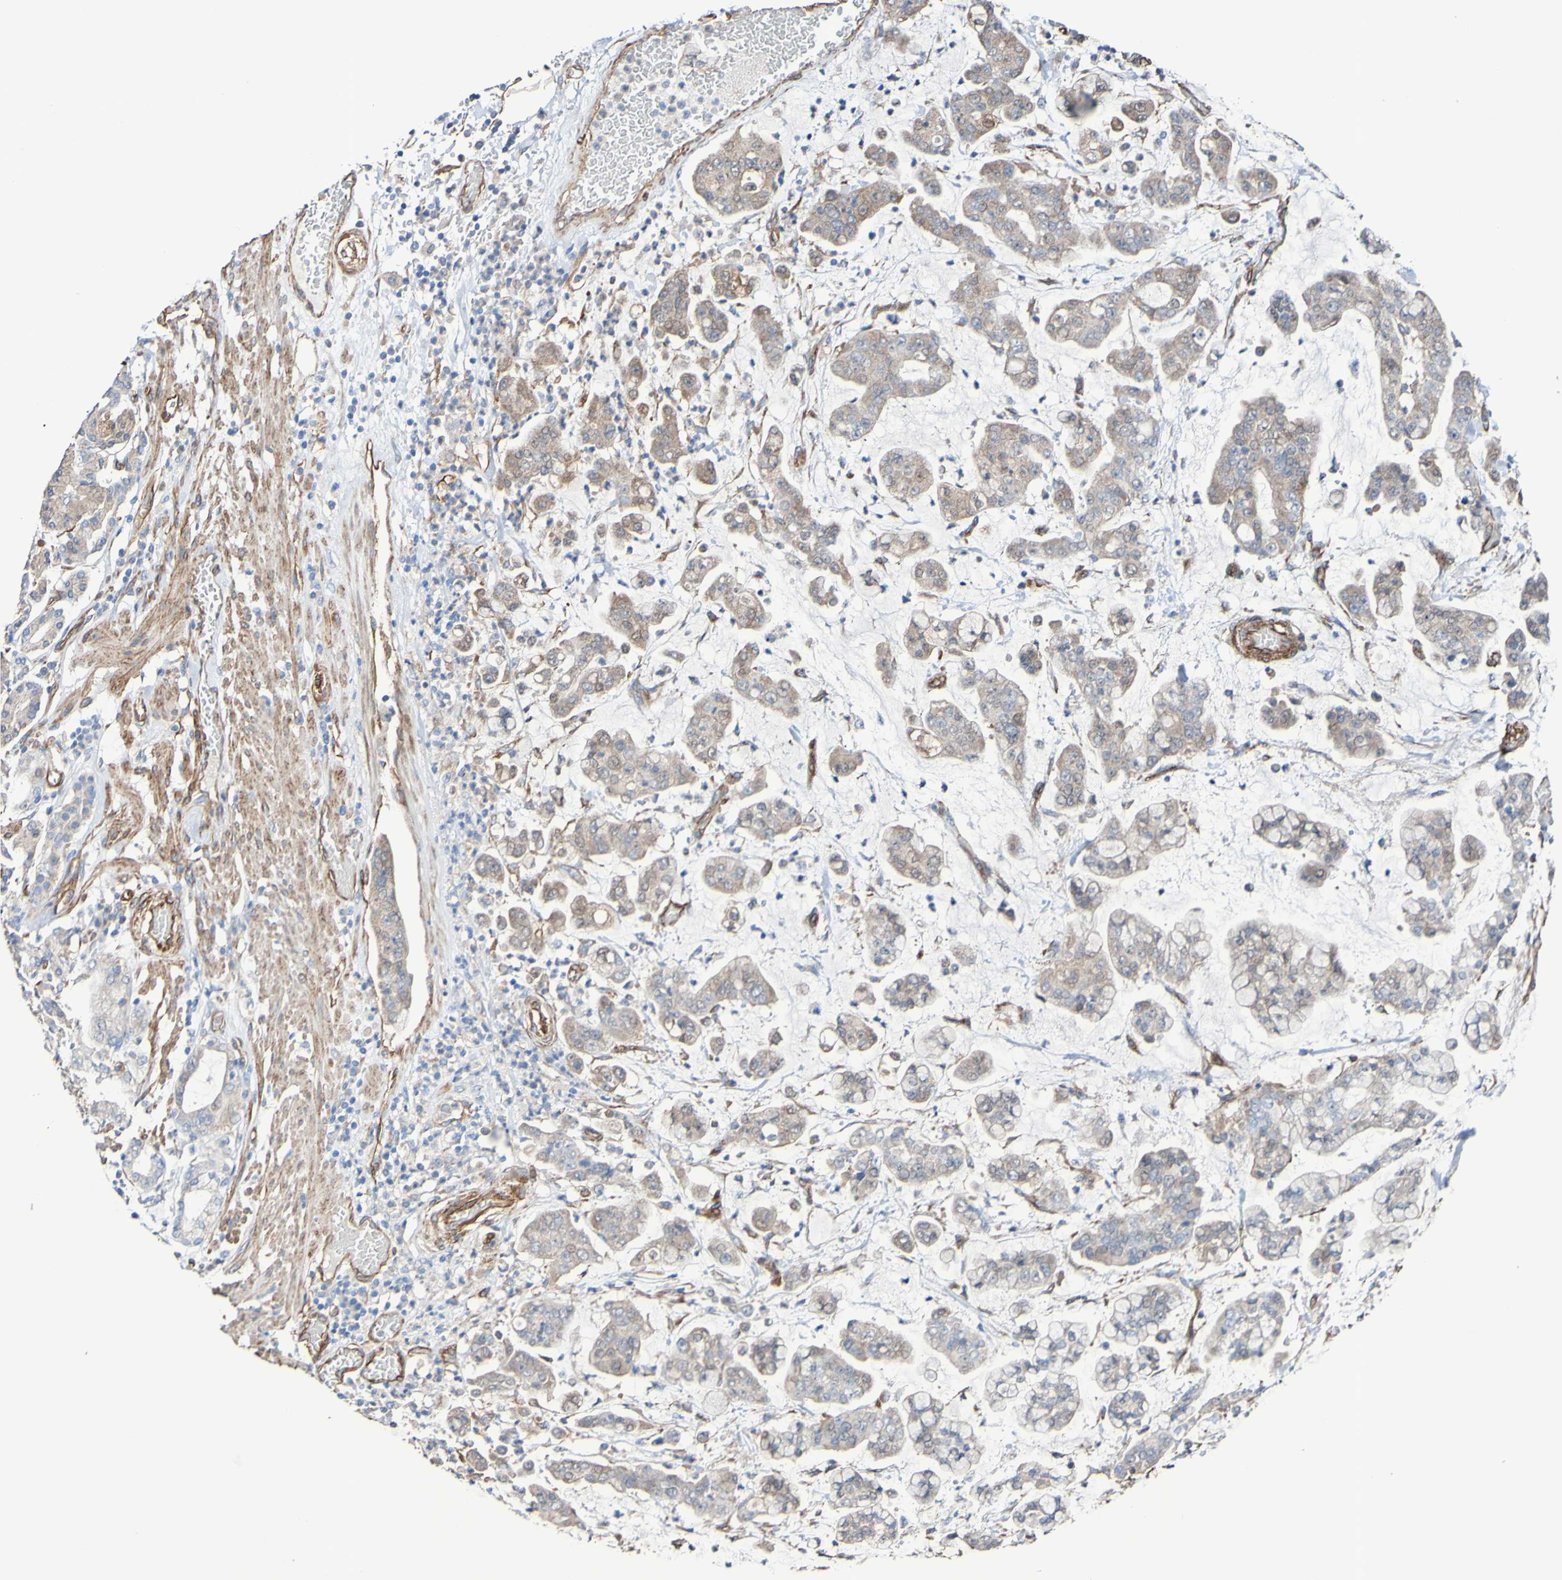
{"staining": {"intensity": "weak", "quantity": ">75%", "location": "cytoplasmic/membranous"}, "tissue": "stomach cancer", "cell_type": "Tumor cells", "image_type": "cancer", "snomed": [{"axis": "morphology", "description": "Normal tissue, NOS"}, {"axis": "morphology", "description": "Adenocarcinoma, NOS"}, {"axis": "topography", "description": "Stomach, upper"}, {"axis": "topography", "description": "Stomach"}], "caption": "Immunohistochemistry (IHC) micrograph of human adenocarcinoma (stomach) stained for a protein (brown), which shows low levels of weak cytoplasmic/membranous staining in about >75% of tumor cells.", "gene": "ELMOD3", "patient": {"sex": "male", "age": 76}}